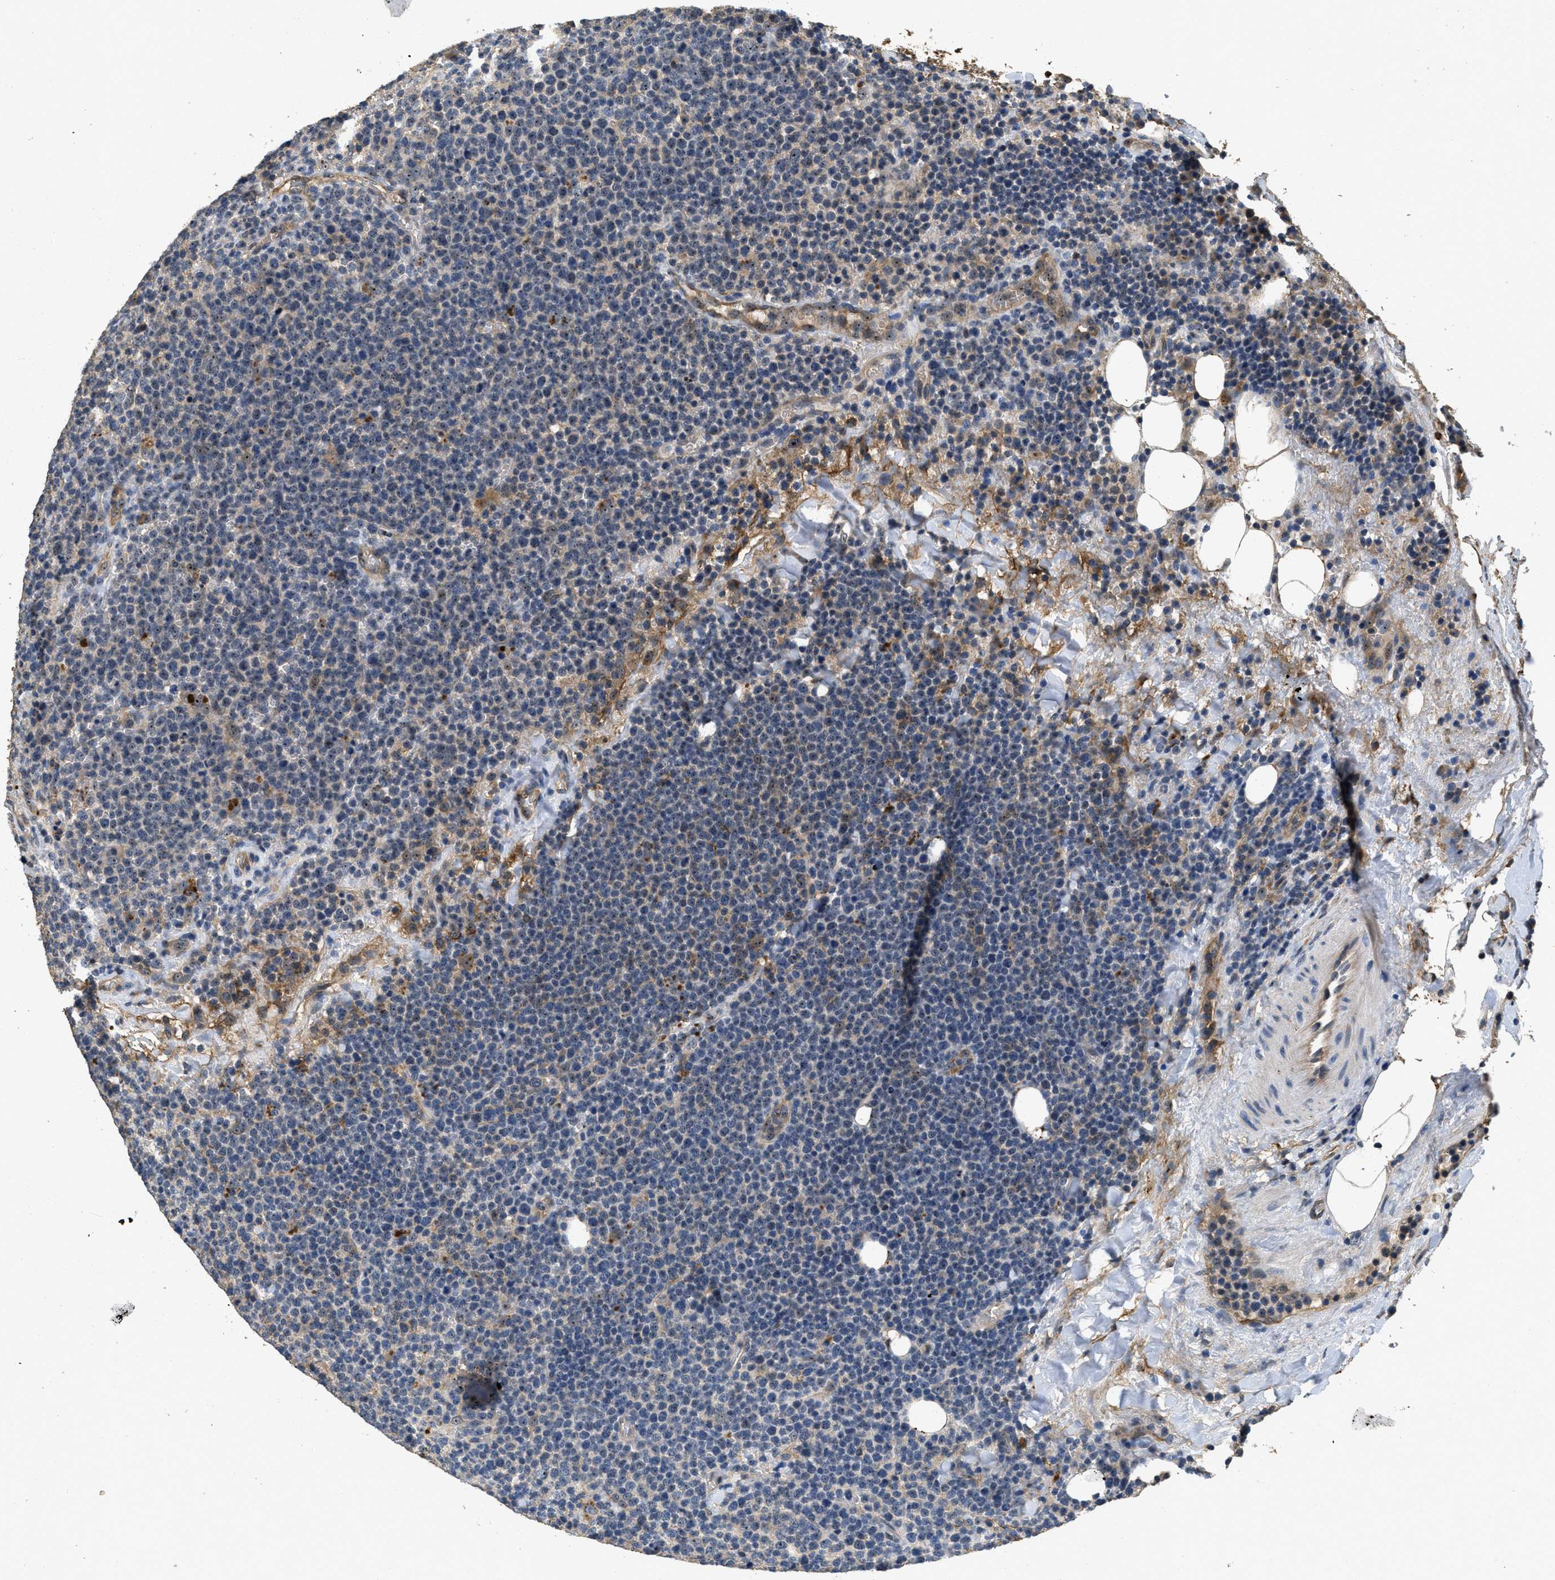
{"staining": {"intensity": "moderate", "quantity": "25%-75%", "location": "nuclear"}, "tissue": "lymphoma", "cell_type": "Tumor cells", "image_type": "cancer", "snomed": [{"axis": "morphology", "description": "Malignant lymphoma, non-Hodgkin's type, High grade"}, {"axis": "topography", "description": "Lymph node"}], "caption": "Approximately 25%-75% of tumor cells in human high-grade malignant lymphoma, non-Hodgkin's type show moderate nuclear protein expression as visualized by brown immunohistochemical staining.", "gene": "OSMR", "patient": {"sex": "male", "age": 61}}